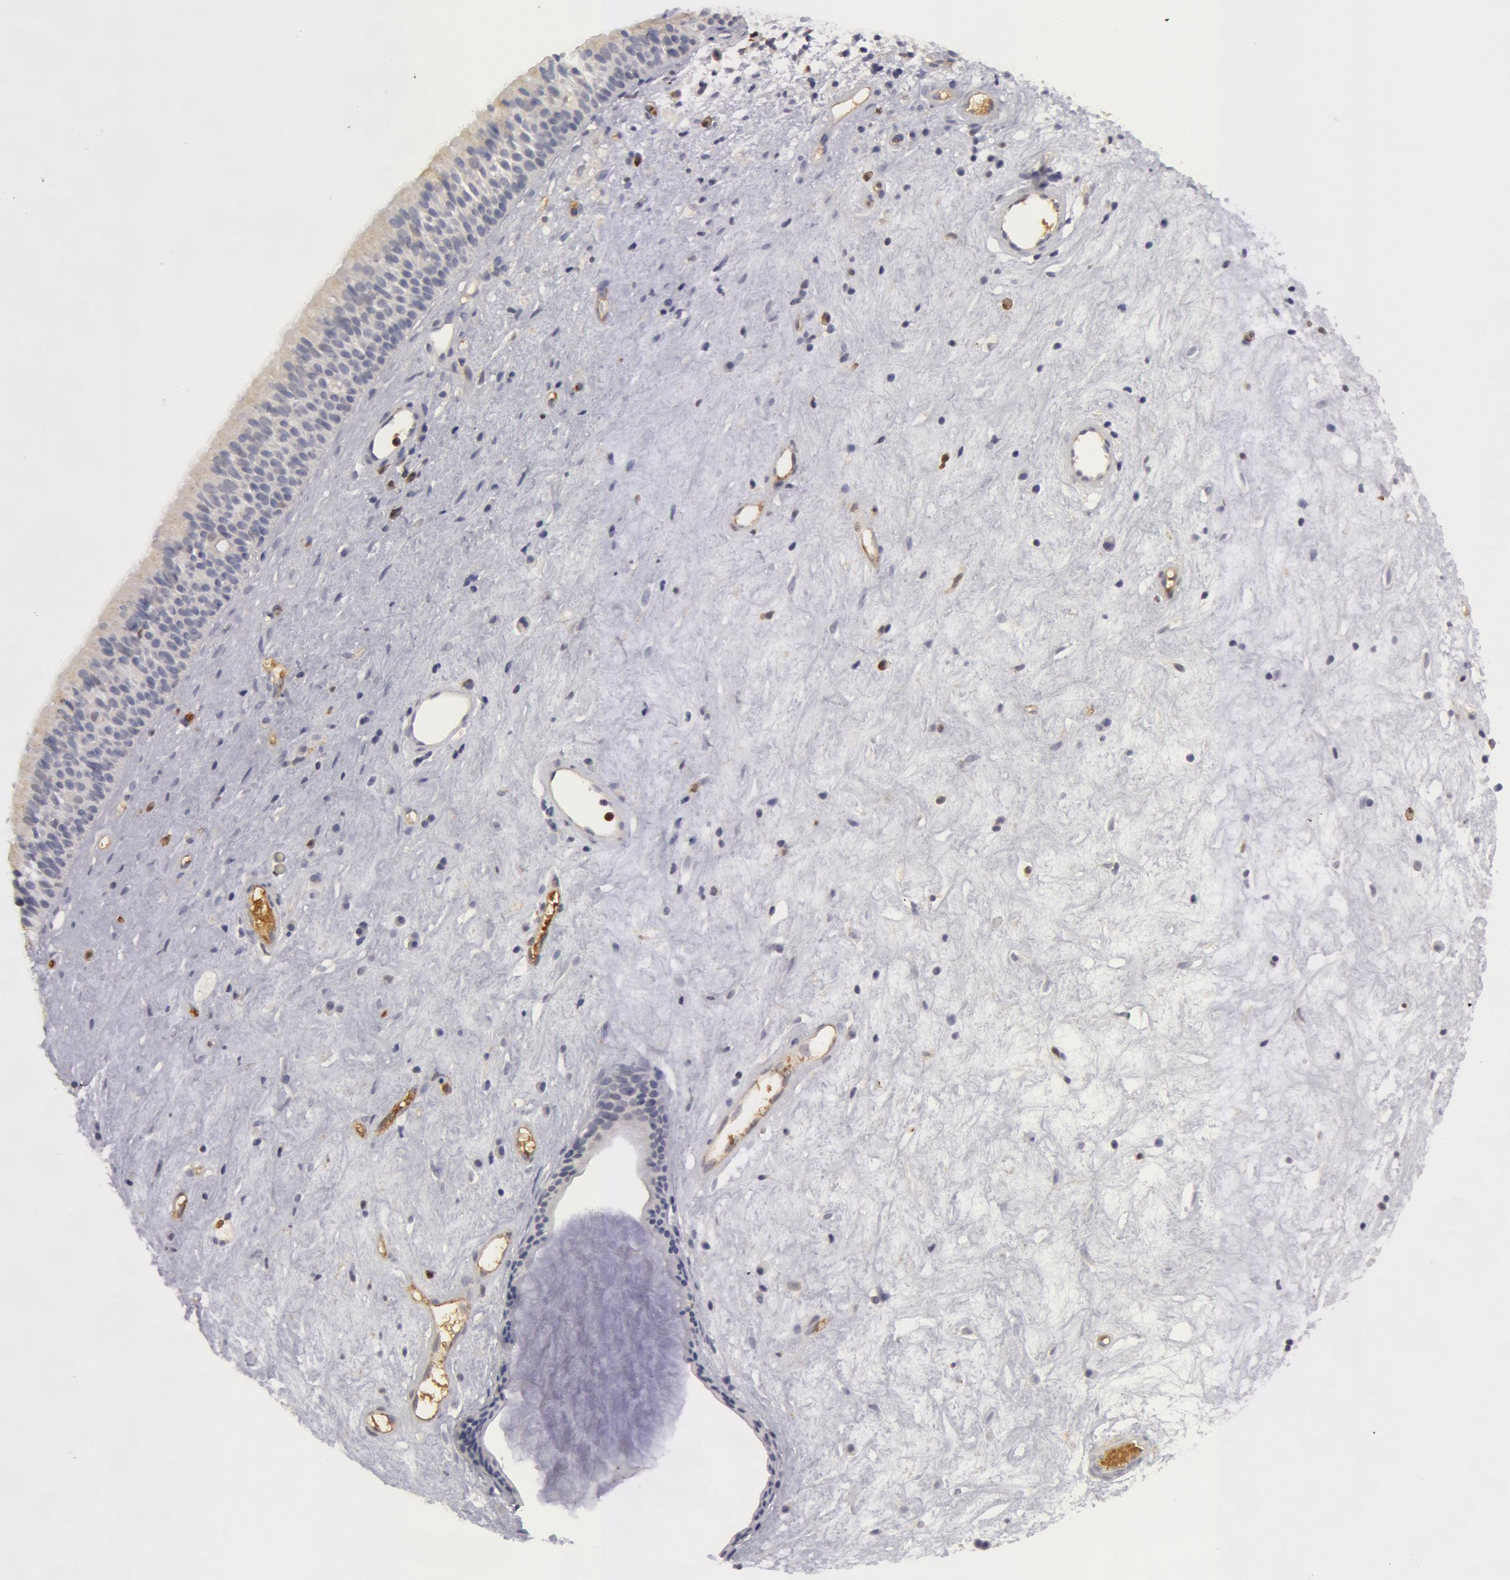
{"staining": {"intensity": "weak", "quantity": "25%-75%", "location": "cytoplasmic/membranous"}, "tissue": "nasopharynx", "cell_type": "Respiratory epithelial cells", "image_type": "normal", "snomed": [{"axis": "morphology", "description": "Normal tissue, NOS"}, {"axis": "topography", "description": "Nasopharynx"}], "caption": "This is an image of immunohistochemistry (IHC) staining of benign nasopharynx, which shows weak positivity in the cytoplasmic/membranous of respiratory epithelial cells.", "gene": "CAT", "patient": {"sex": "female", "age": 78}}